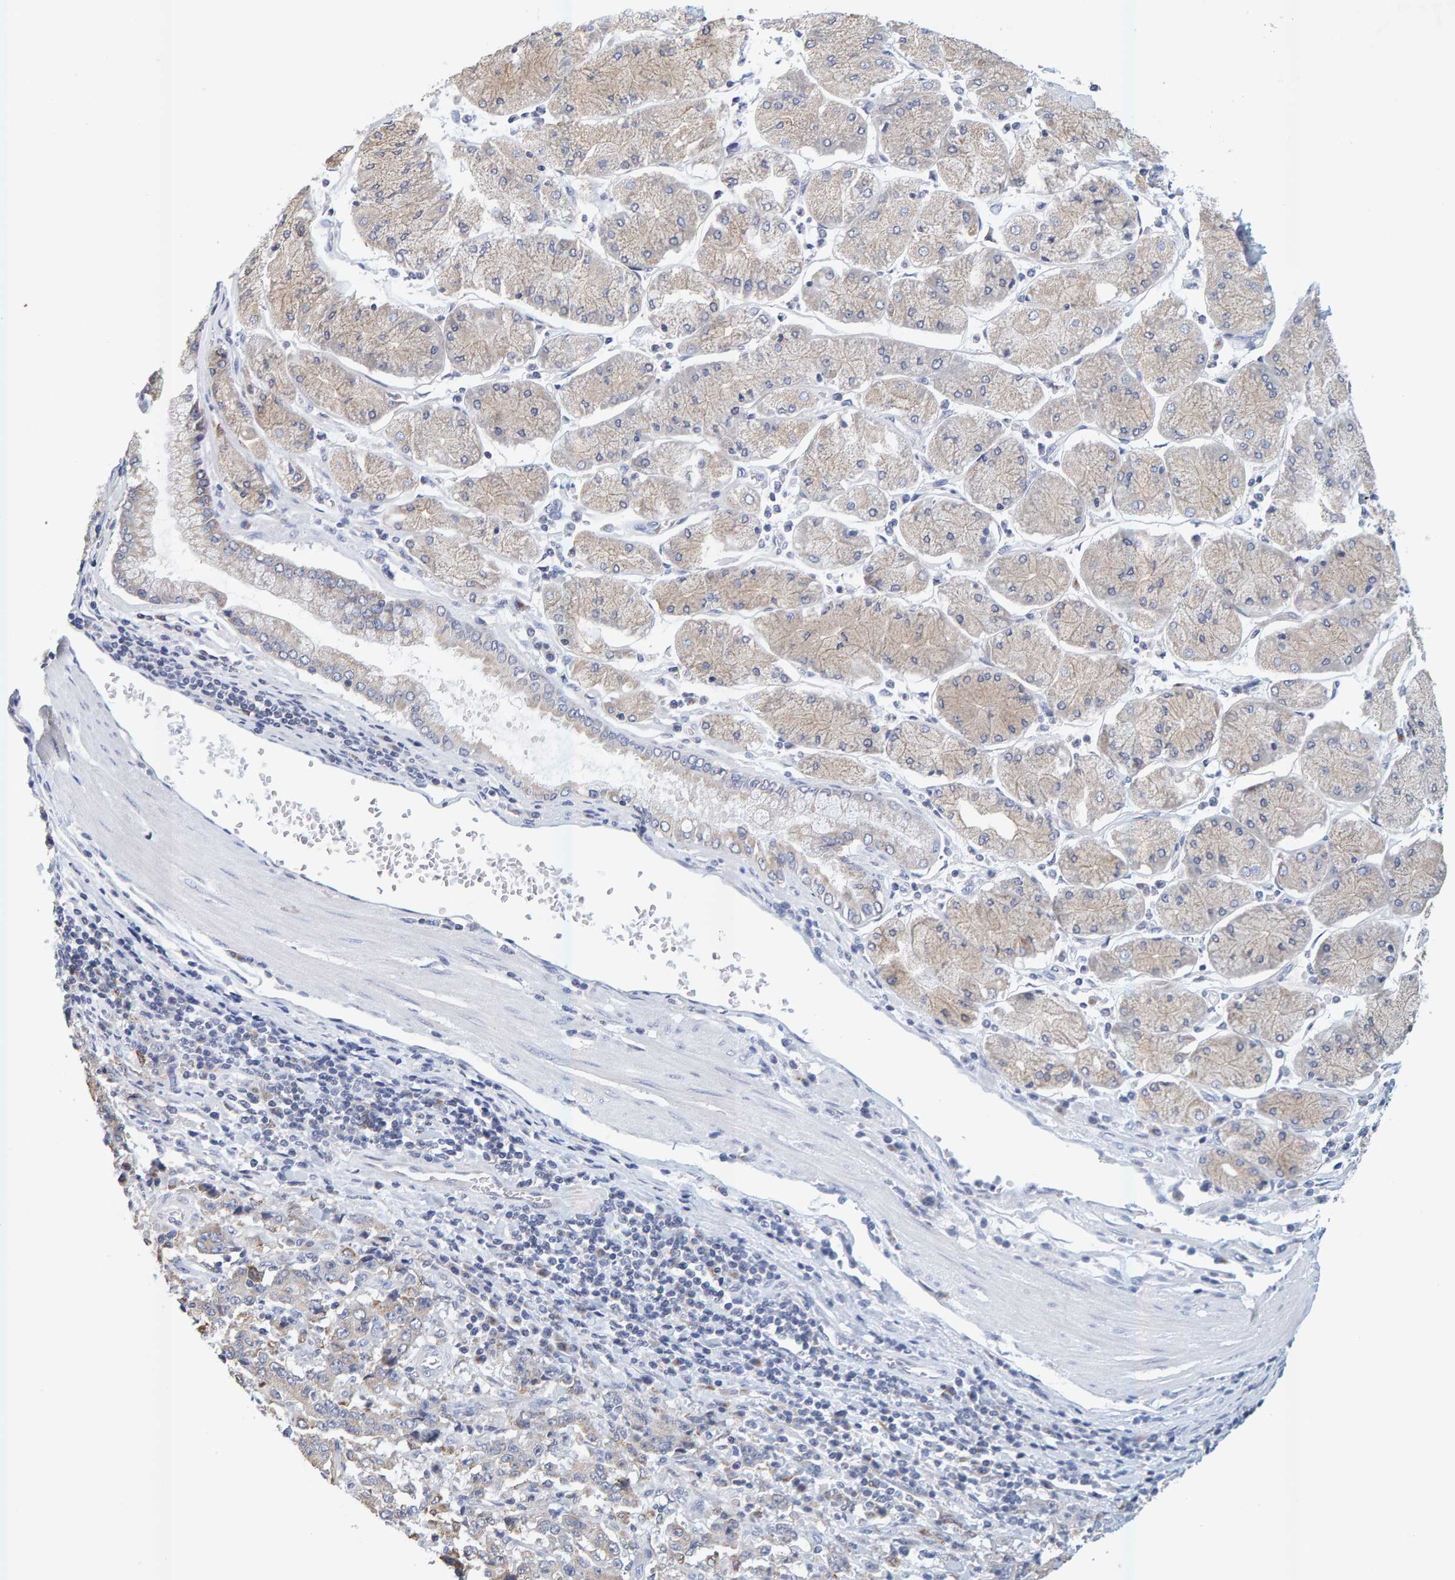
{"staining": {"intensity": "weak", "quantity": "<25%", "location": "cytoplasmic/membranous"}, "tissue": "stomach cancer", "cell_type": "Tumor cells", "image_type": "cancer", "snomed": [{"axis": "morphology", "description": "Normal tissue, NOS"}, {"axis": "morphology", "description": "Adenocarcinoma, NOS"}, {"axis": "topography", "description": "Stomach, upper"}, {"axis": "topography", "description": "Stomach"}], "caption": "Tumor cells show no significant protein staining in stomach adenocarcinoma.", "gene": "SGPL1", "patient": {"sex": "male", "age": 59}}